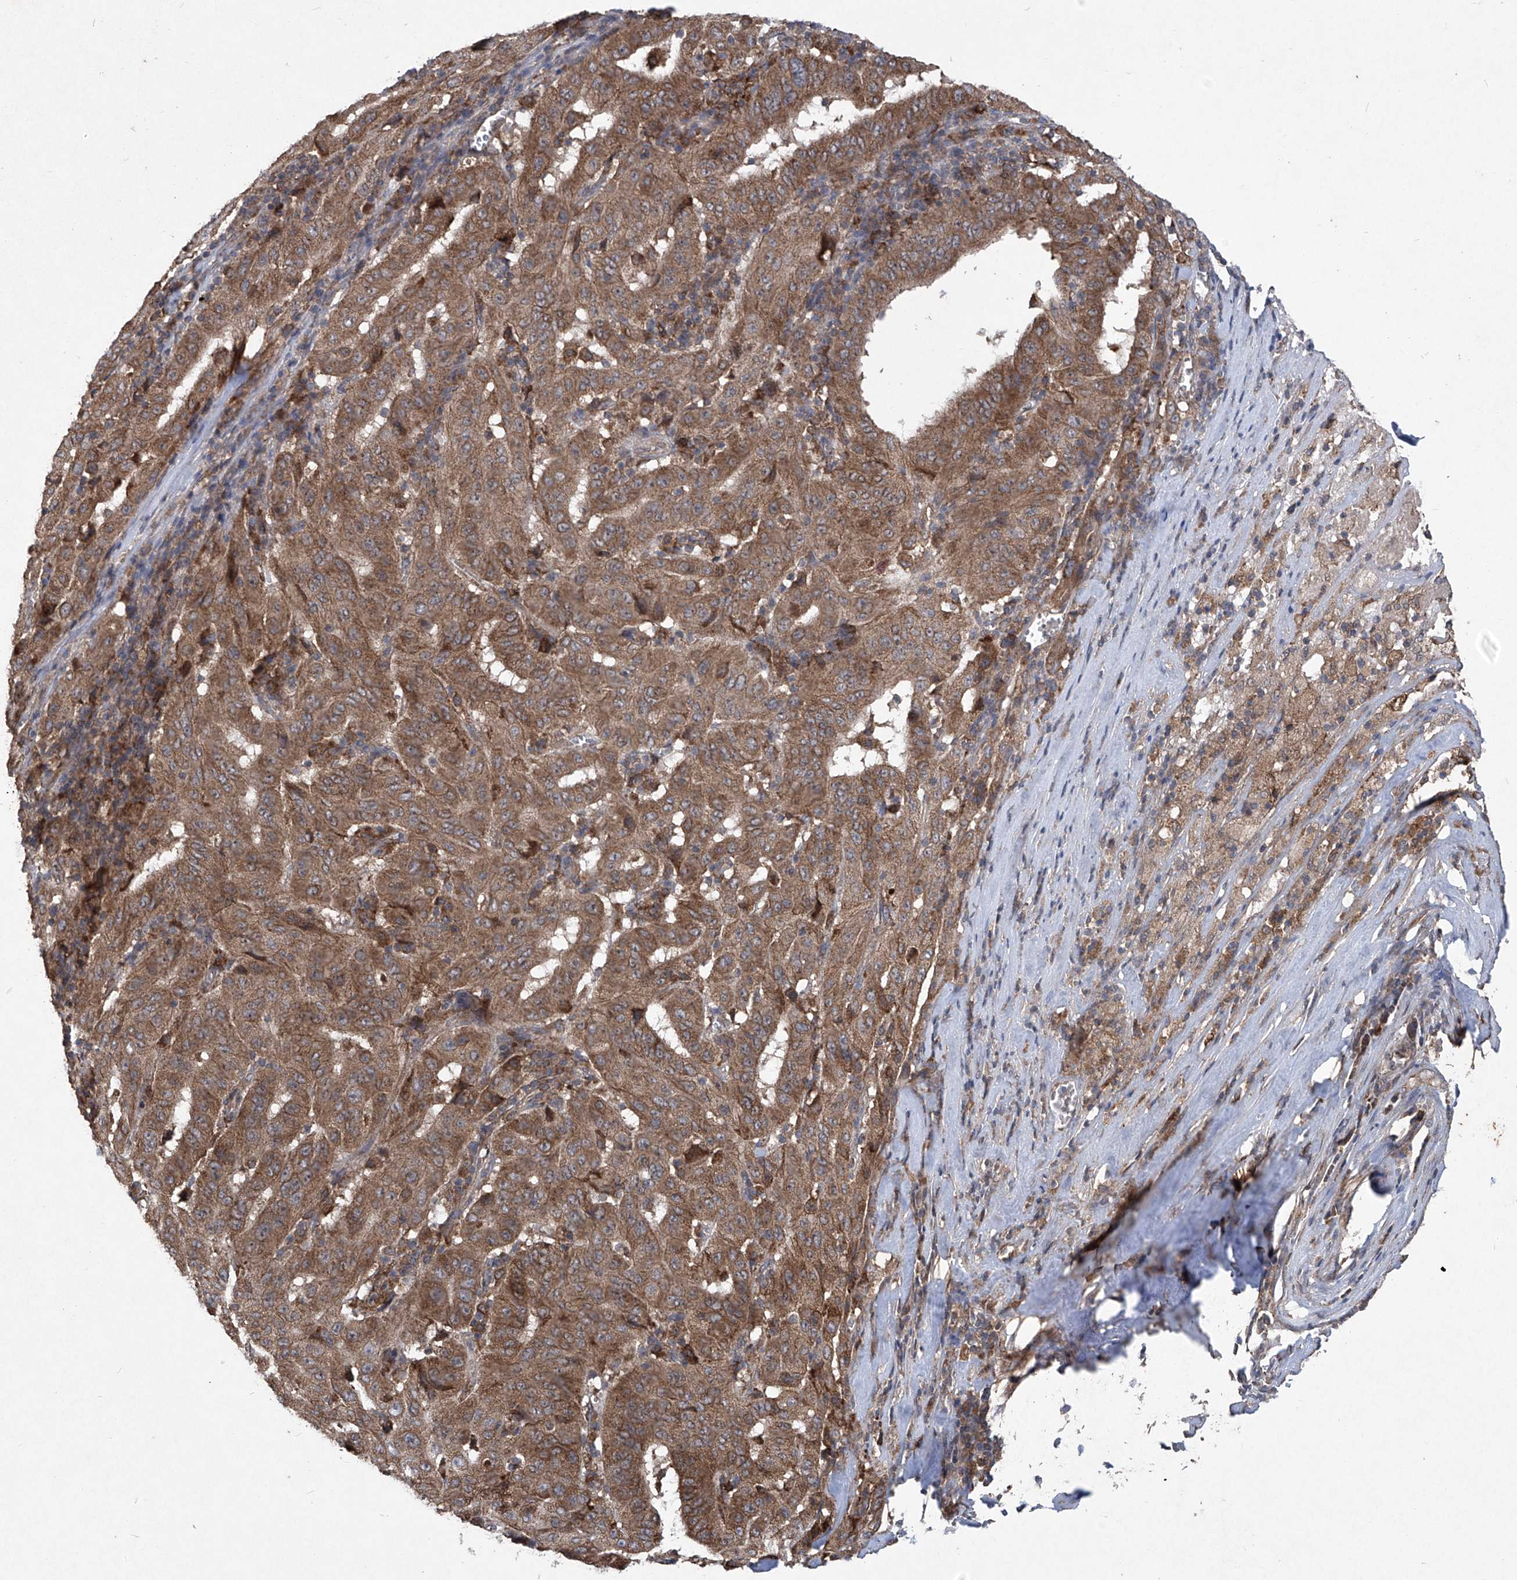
{"staining": {"intensity": "moderate", "quantity": ">75%", "location": "cytoplasmic/membranous"}, "tissue": "pancreatic cancer", "cell_type": "Tumor cells", "image_type": "cancer", "snomed": [{"axis": "morphology", "description": "Adenocarcinoma, NOS"}, {"axis": "topography", "description": "Pancreas"}], "caption": "High-magnification brightfield microscopy of adenocarcinoma (pancreatic) stained with DAB (3,3'-diaminobenzidine) (brown) and counterstained with hematoxylin (blue). tumor cells exhibit moderate cytoplasmic/membranous expression is appreciated in approximately>75% of cells.", "gene": "SUMF2", "patient": {"sex": "male", "age": 63}}